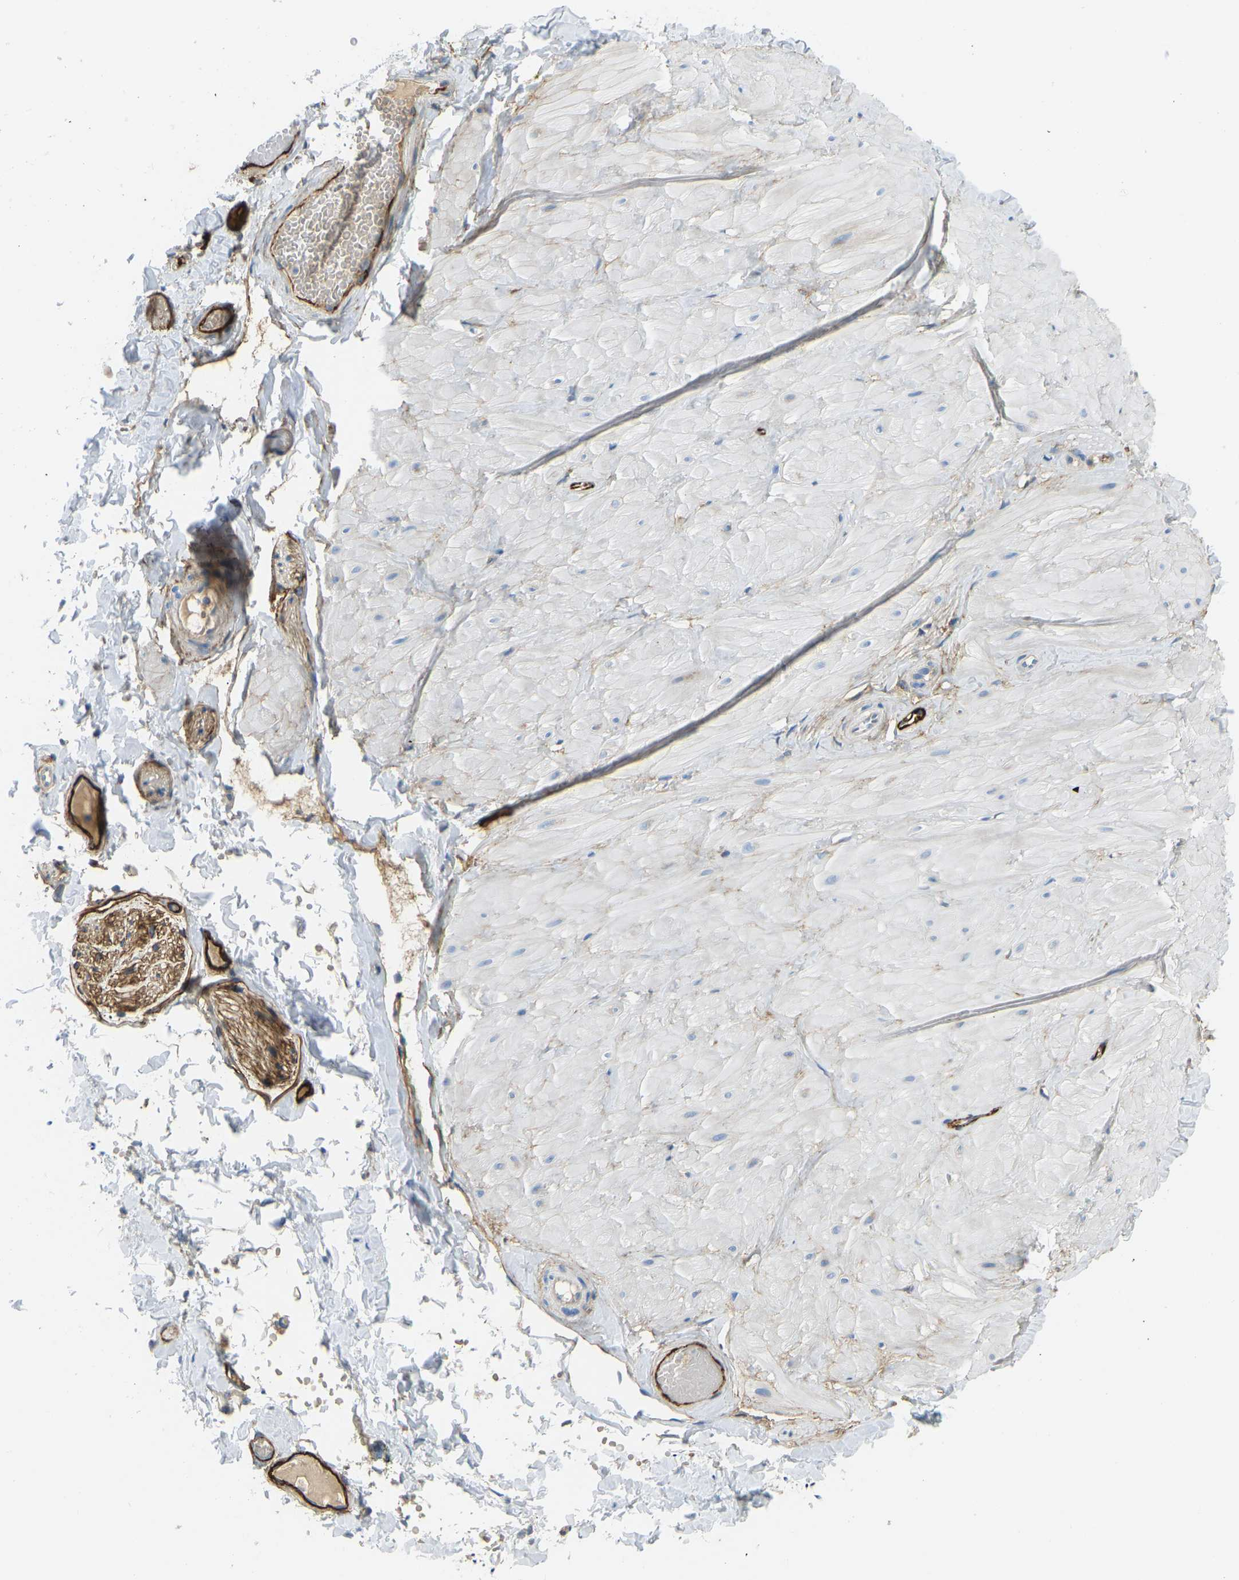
{"staining": {"intensity": "moderate", "quantity": "<25%", "location": "cytoplasmic/membranous"}, "tissue": "adipose tissue", "cell_type": "Adipocytes", "image_type": "normal", "snomed": [{"axis": "morphology", "description": "Normal tissue, NOS"}, {"axis": "topography", "description": "Adipose tissue"}, {"axis": "topography", "description": "Vascular tissue"}, {"axis": "topography", "description": "Peripheral nerve tissue"}], "caption": "Immunohistochemistry of unremarkable human adipose tissue displays low levels of moderate cytoplasmic/membranous positivity in approximately <25% of adipocytes.", "gene": "COL15A1", "patient": {"sex": "male", "age": 25}}